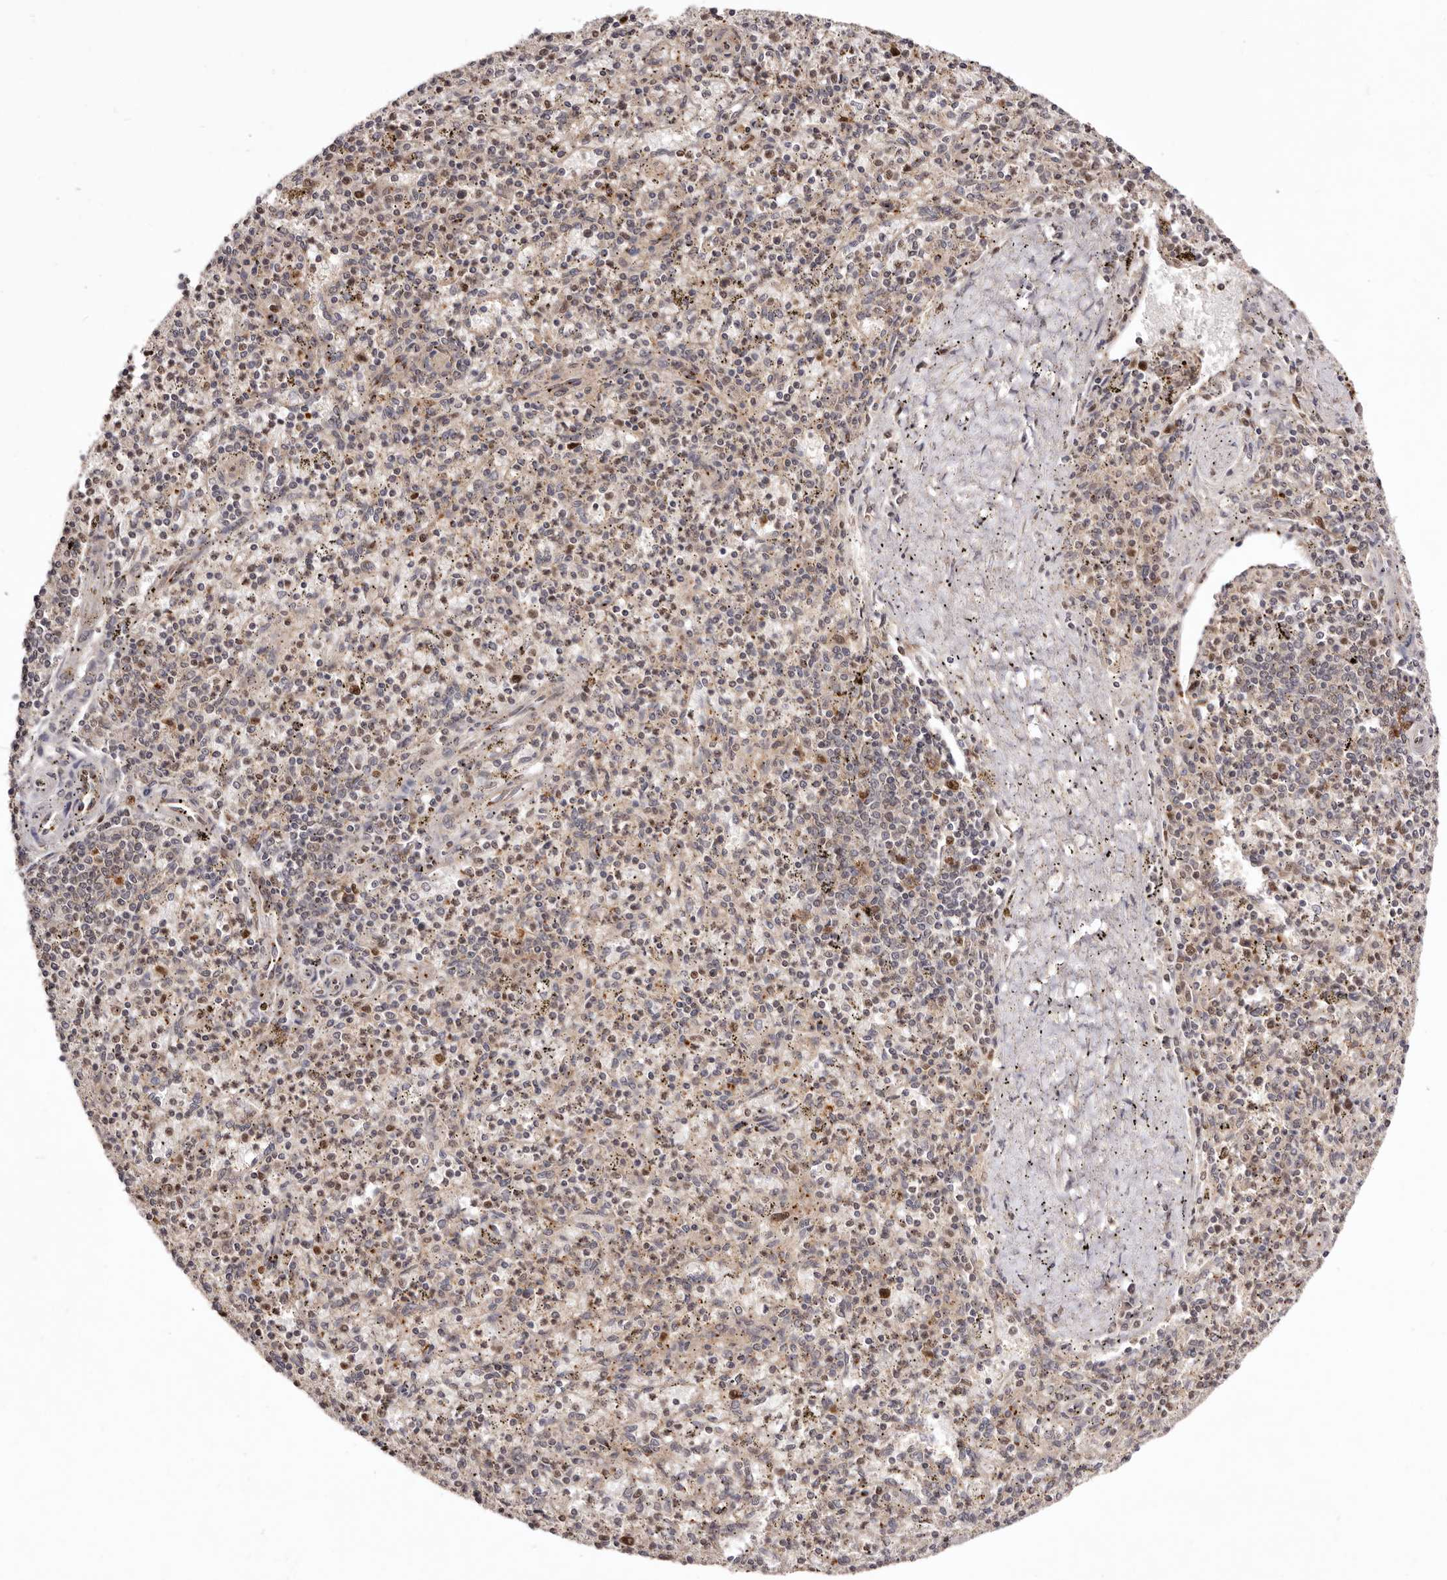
{"staining": {"intensity": "weak", "quantity": "25%-75%", "location": "nuclear"}, "tissue": "spleen", "cell_type": "Cells in red pulp", "image_type": "normal", "snomed": [{"axis": "morphology", "description": "Normal tissue, NOS"}, {"axis": "topography", "description": "Spleen"}], "caption": "Cells in red pulp exhibit low levels of weak nuclear expression in approximately 25%-75% of cells in unremarkable human spleen. (IHC, brightfield microscopy, high magnification).", "gene": "NOTCH1", "patient": {"sex": "male", "age": 72}}